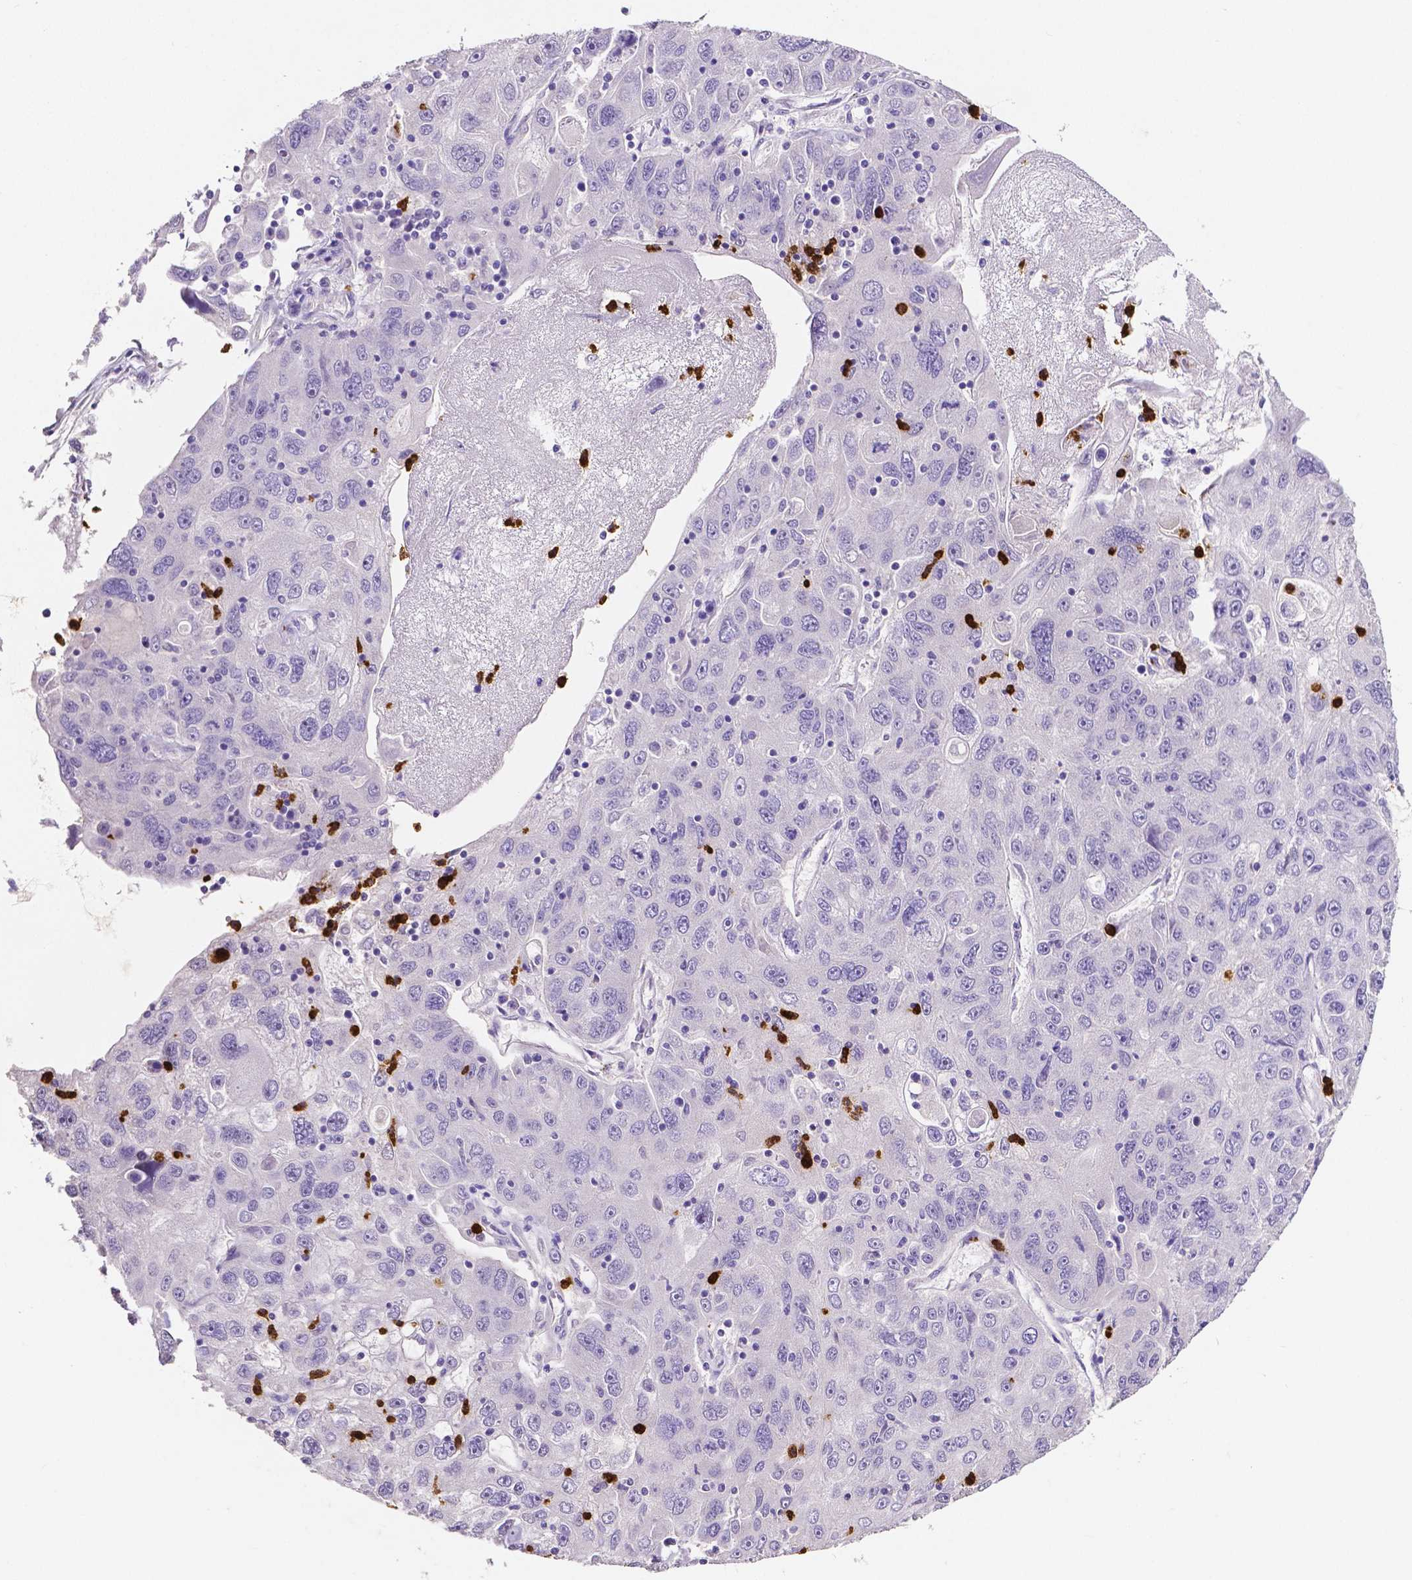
{"staining": {"intensity": "negative", "quantity": "none", "location": "none"}, "tissue": "stomach cancer", "cell_type": "Tumor cells", "image_type": "cancer", "snomed": [{"axis": "morphology", "description": "Adenocarcinoma, NOS"}, {"axis": "topography", "description": "Stomach"}], "caption": "IHC of human stomach cancer exhibits no staining in tumor cells.", "gene": "MMP9", "patient": {"sex": "male", "age": 56}}